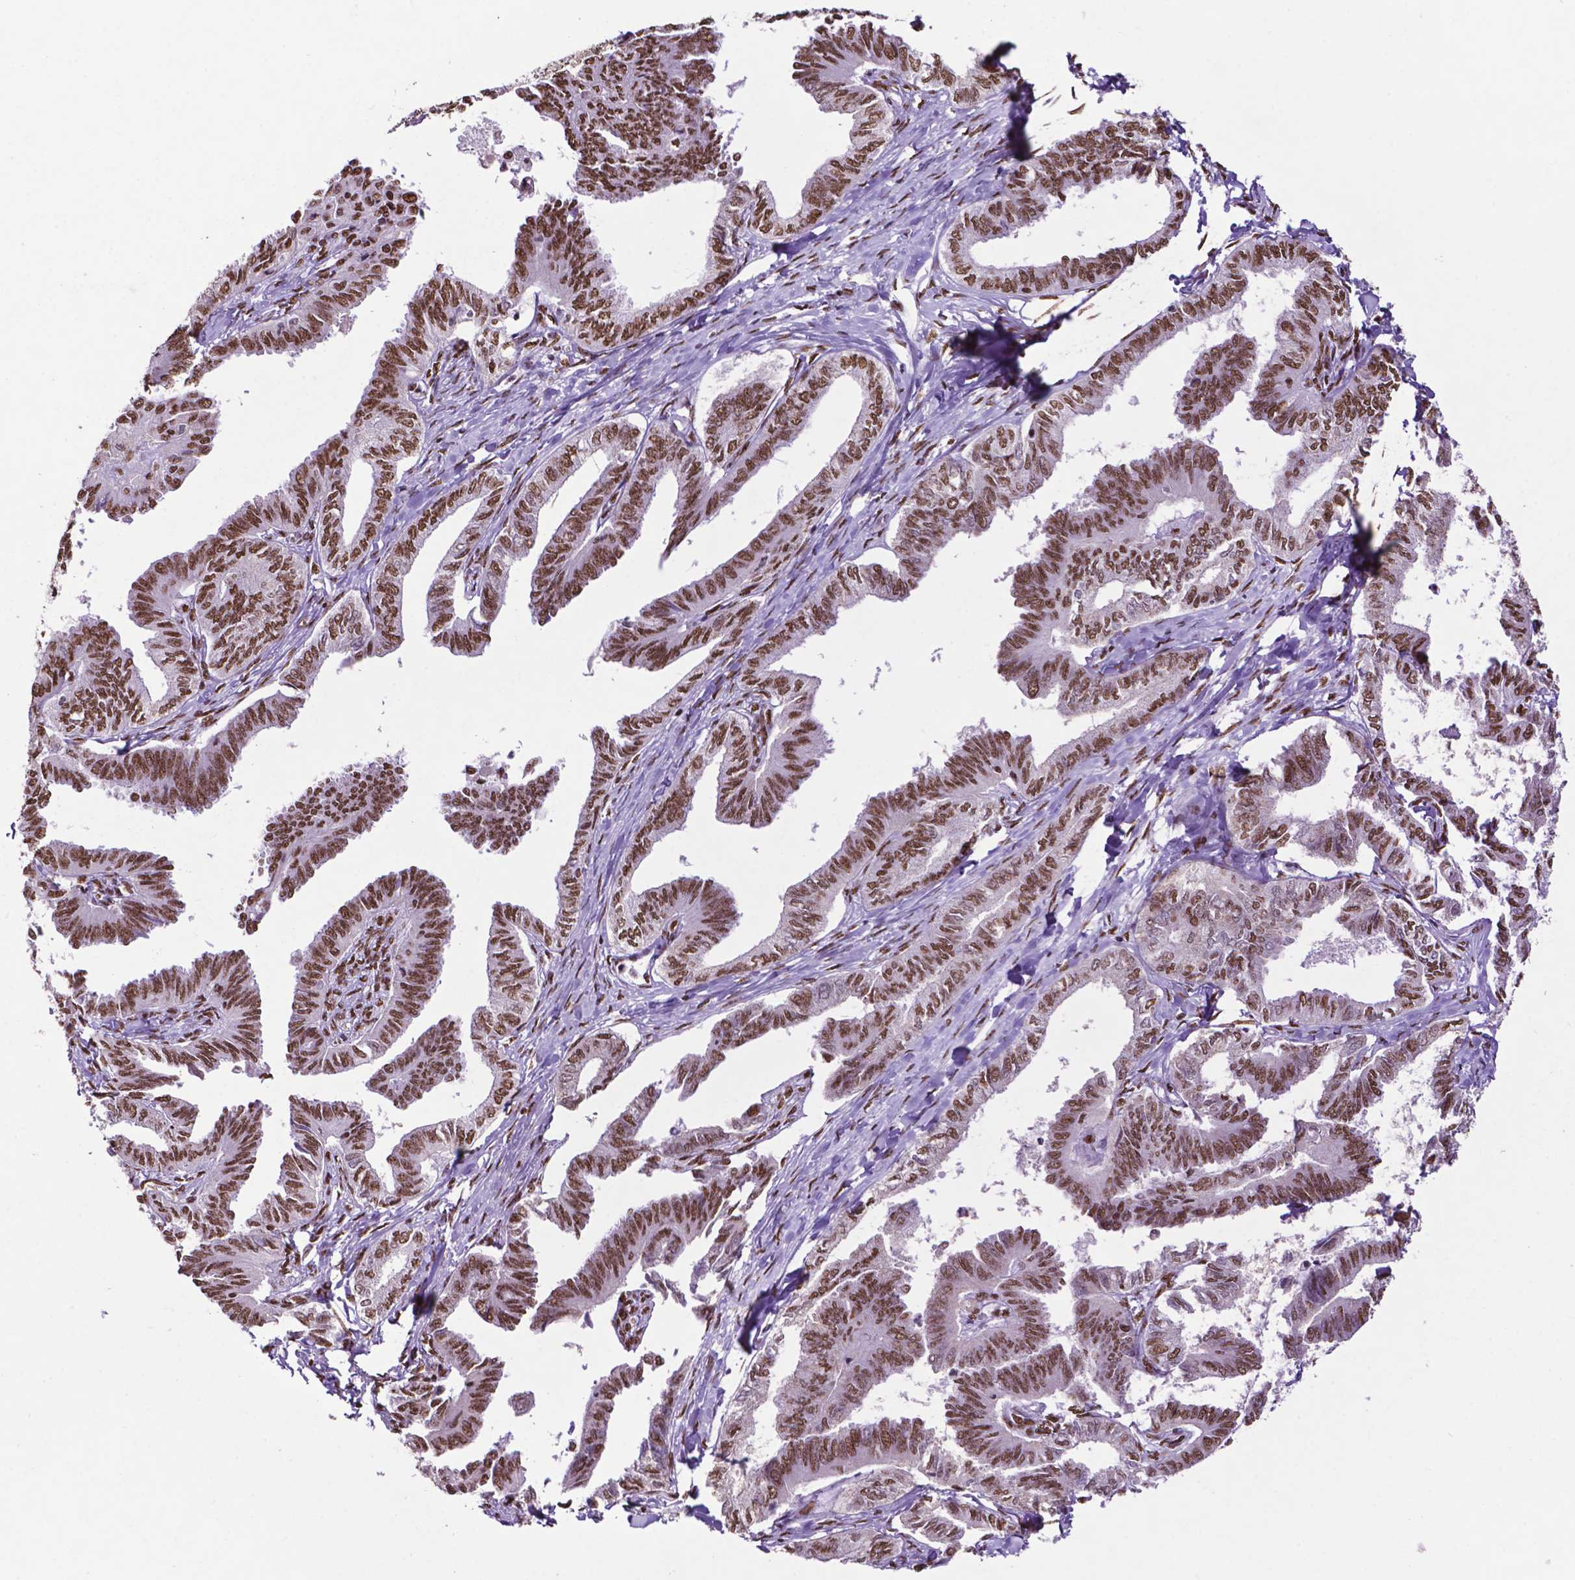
{"staining": {"intensity": "strong", "quantity": ">75%", "location": "nuclear"}, "tissue": "ovarian cancer", "cell_type": "Tumor cells", "image_type": "cancer", "snomed": [{"axis": "morphology", "description": "Carcinoma, endometroid"}, {"axis": "topography", "description": "Ovary"}], "caption": "There is high levels of strong nuclear positivity in tumor cells of ovarian cancer (endometroid carcinoma), as demonstrated by immunohistochemical staining (brown color).", "gene": "CCAR2", "patient": {"sex": "female", "age": 70}}